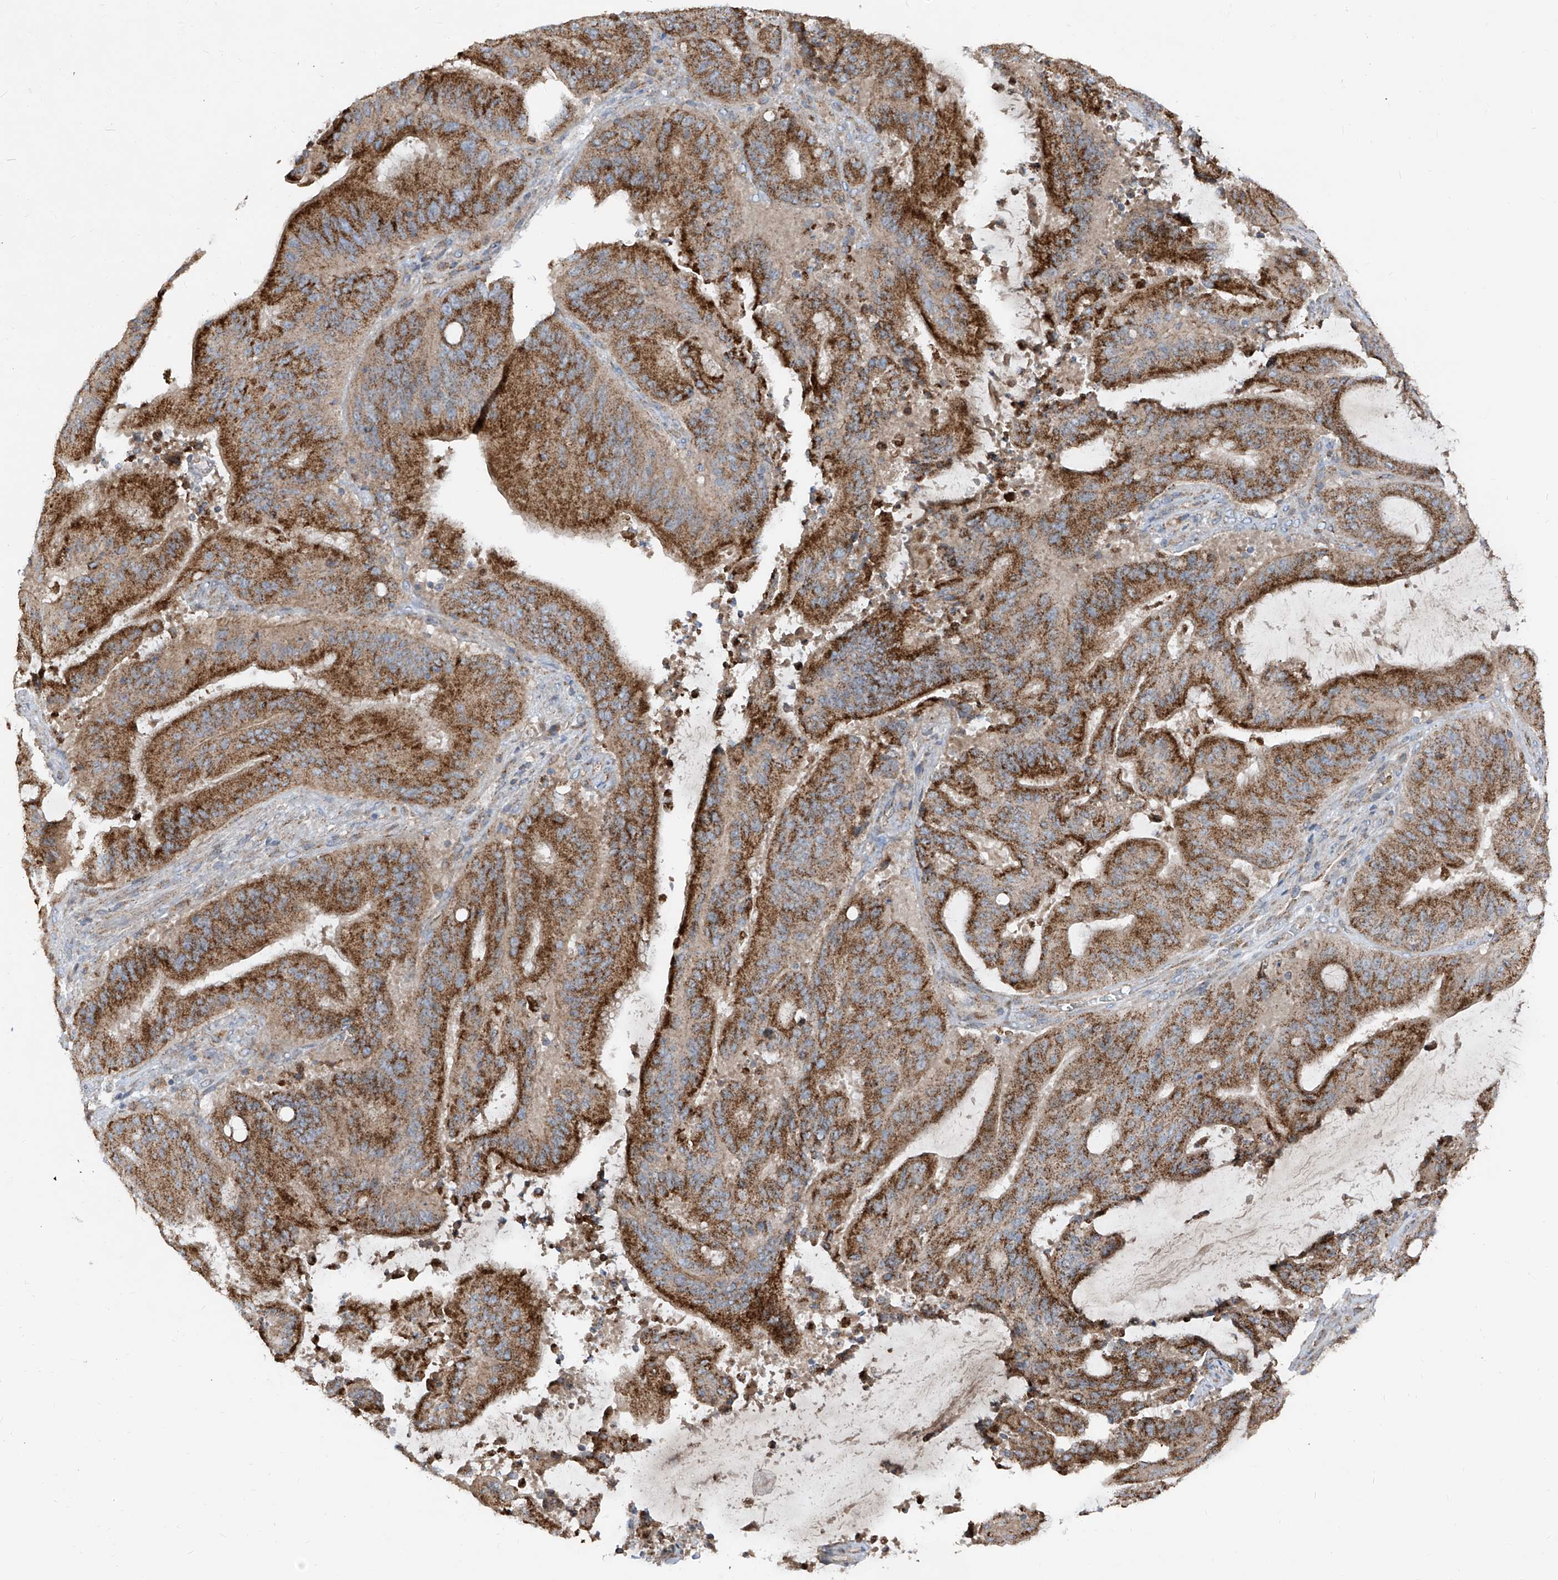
{"staining": {"intensity": "strong", "quantity": ">75%", "location": "cytoplasmic/membranous"}, "tissue": "liver cancer", "cell_type": "Tumor cells", "image_type": "cancer", "snomed": [{"axis": "morphology", "description": "Normal tissue, NOS"}, {"axis": "morphology", "description": "Cholangiocarcinoma"}, {"axis": "topography", "description": "Liver"}, {"axis": "topography", "description": "Peripheral nerve tissue"}], "caption": "Immunohistochemical staining of human liver cancer shows high levels of strong cytoplasmic/membranous positivity in approximately >75% of tumor cells.", "gene": "ABCD3", "patient": {"sex": "female", "age": 73}}